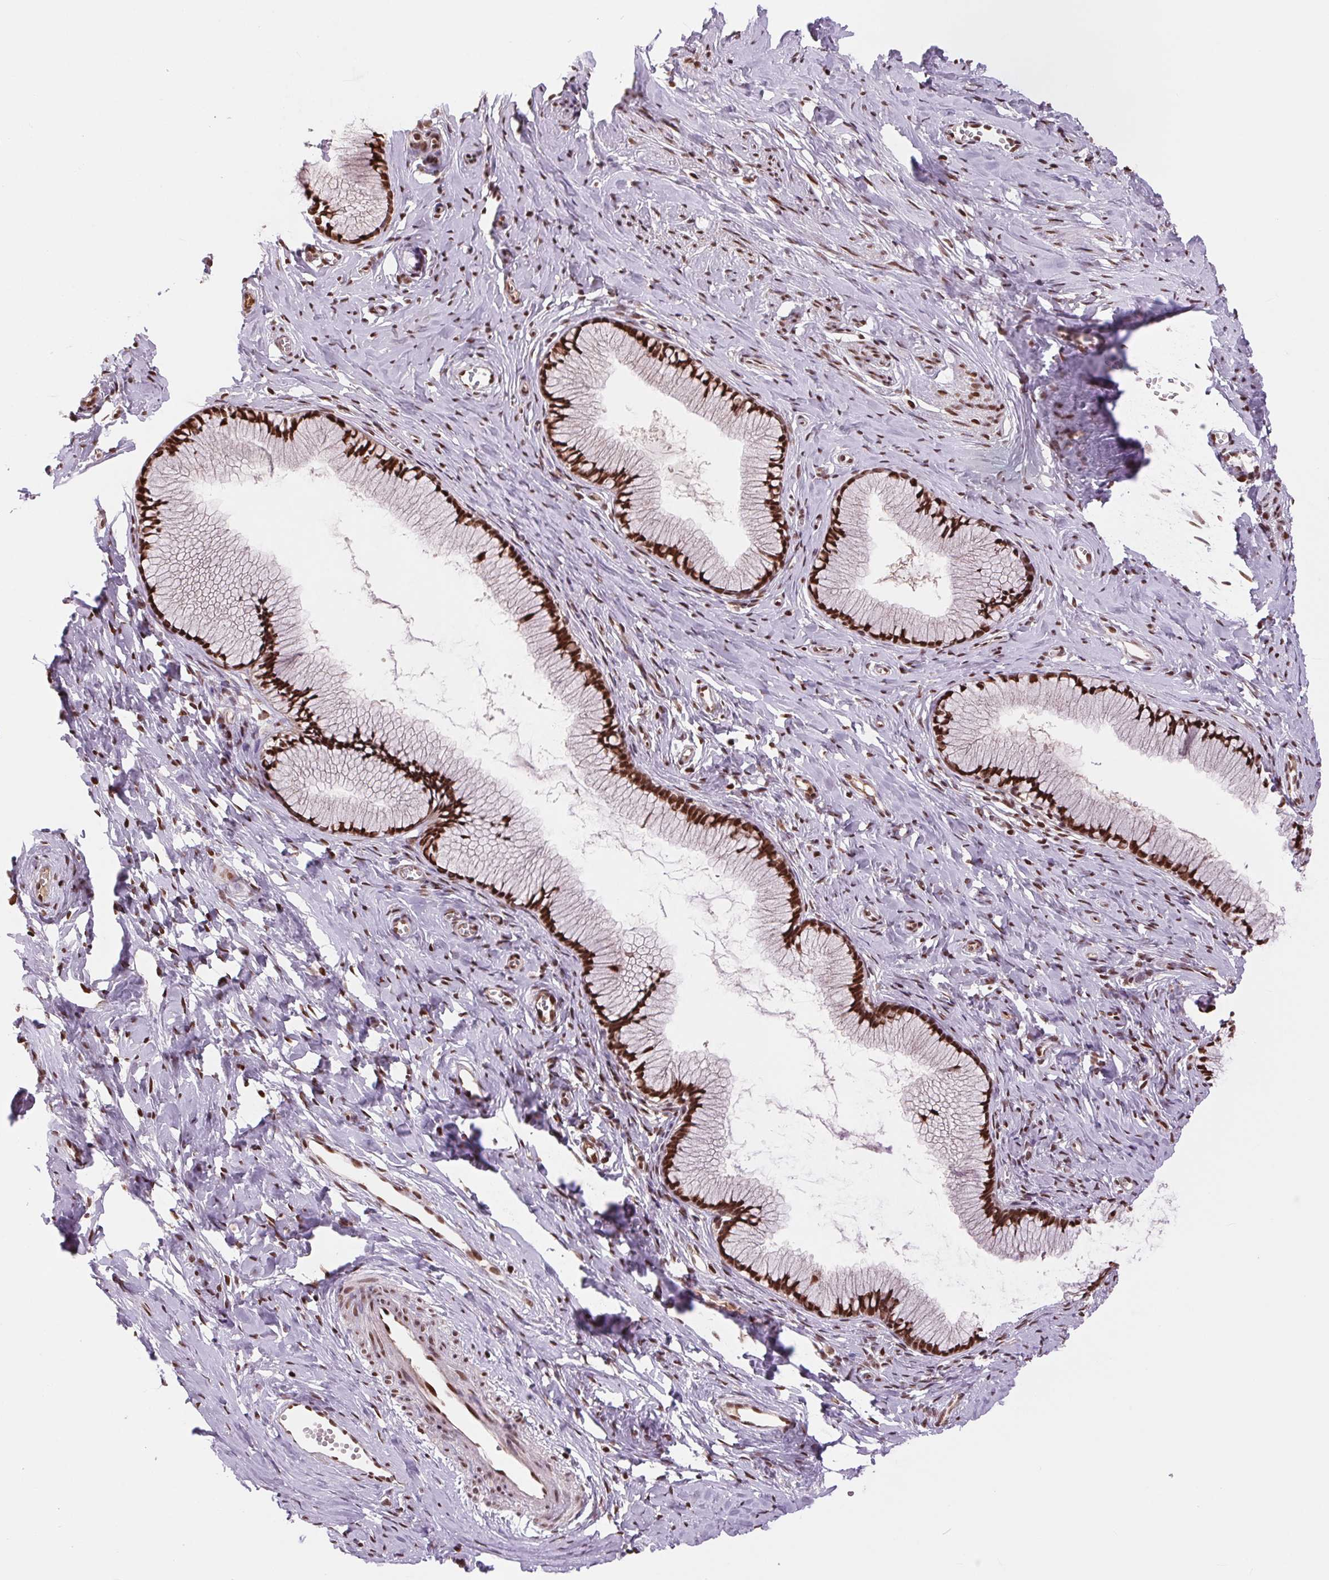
{"staining": {"intensity": "strong", "quantity": ">75%", "location": "nuclear"}, "tissue": "cervix", "cell_type": "Glandular cells", "image_type": "normal", "snomed": [{"axis": "morphology", "description": "Normal tissue, NOS"}, {"axis": "topography", "description": "Cervix"}], "caption": "Strong nuclear staining is identified in about >75% of glandular cells in normal cervix.", "gene": "RAD23A", "patient": {"sex": "female", "age": 40}}